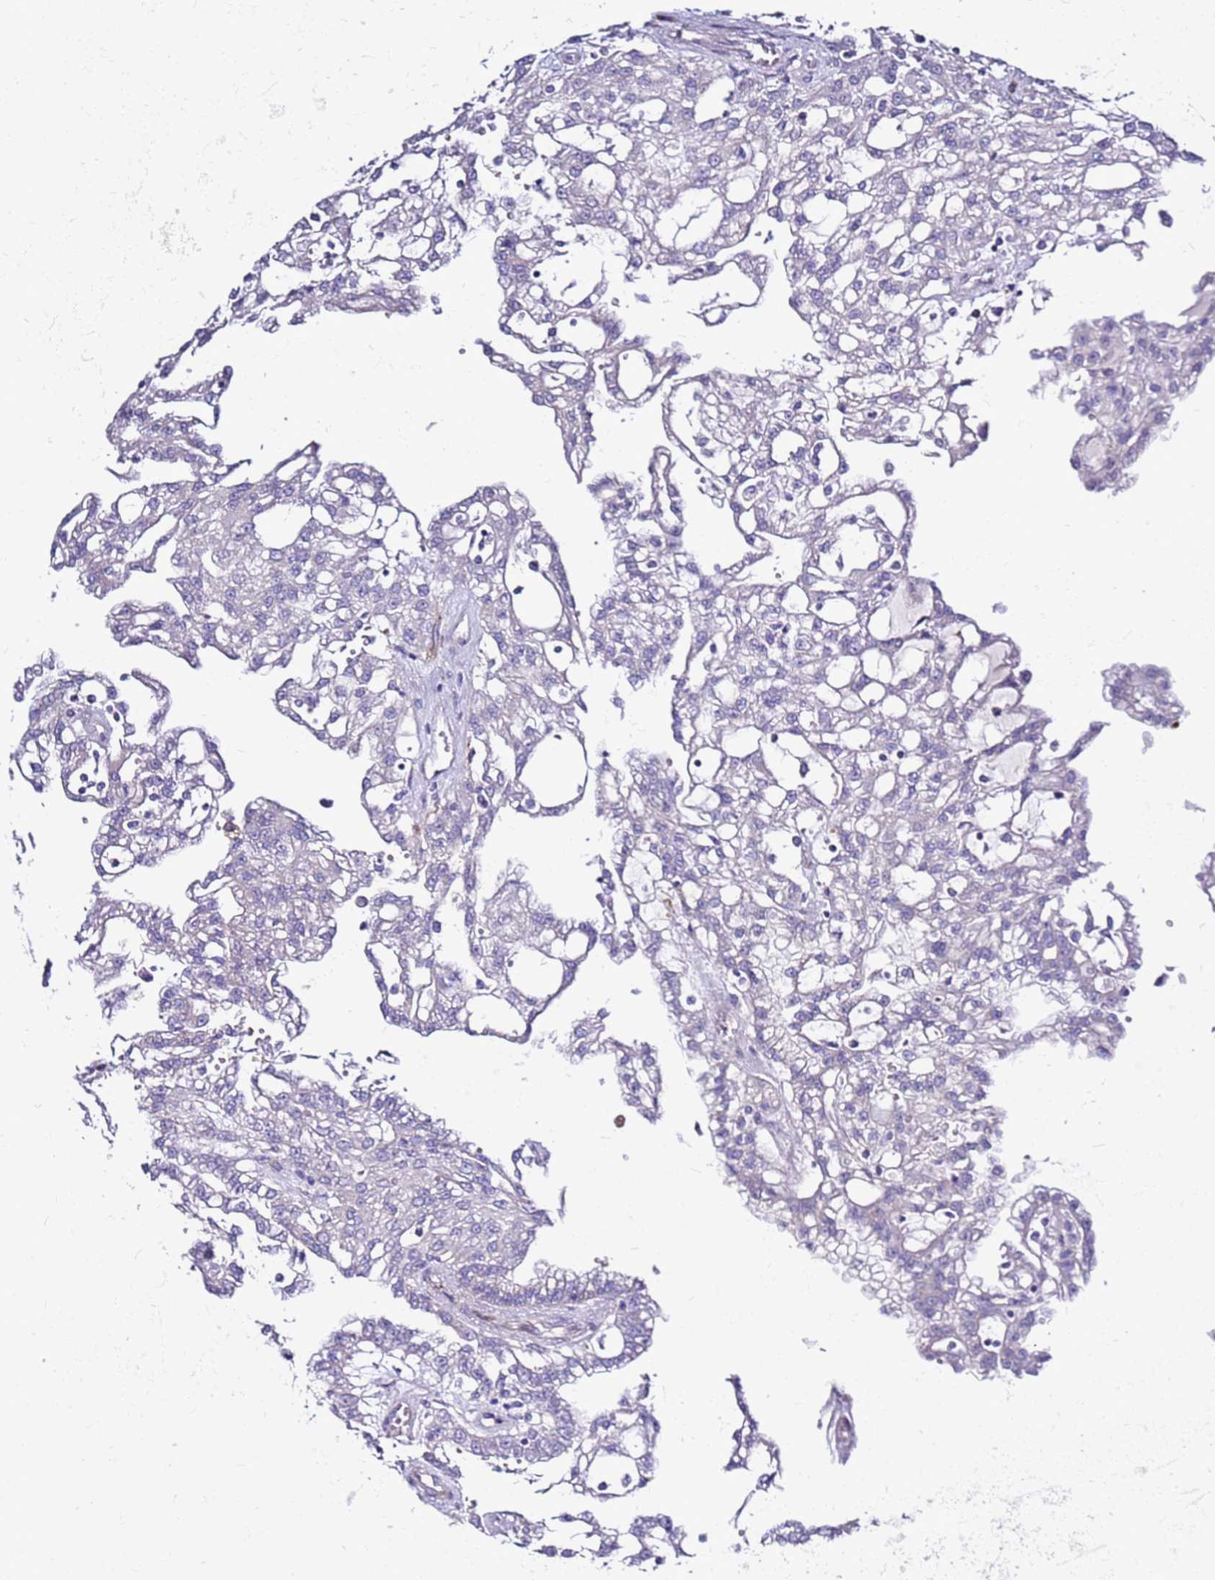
{"staining": {"intensity": "negative", "quantity": "none", "location": "none"}, "tissue": "renal cancer", "cell_type": "Tumor cells", "image_type": "cancer", "snomed": [{"axis": "morphology", "description": "Adenocarcinoma, NOS"}, {"axis": "topography", "description": "Kidney"}], "caption": "IHC photomicrograph of human adenocarcinoma (renal) stained for a protein (brown), which demonstrates no staining in tumor cells.", "gene": "CASD1", "patient": {"sex": "male", "age": 63}}